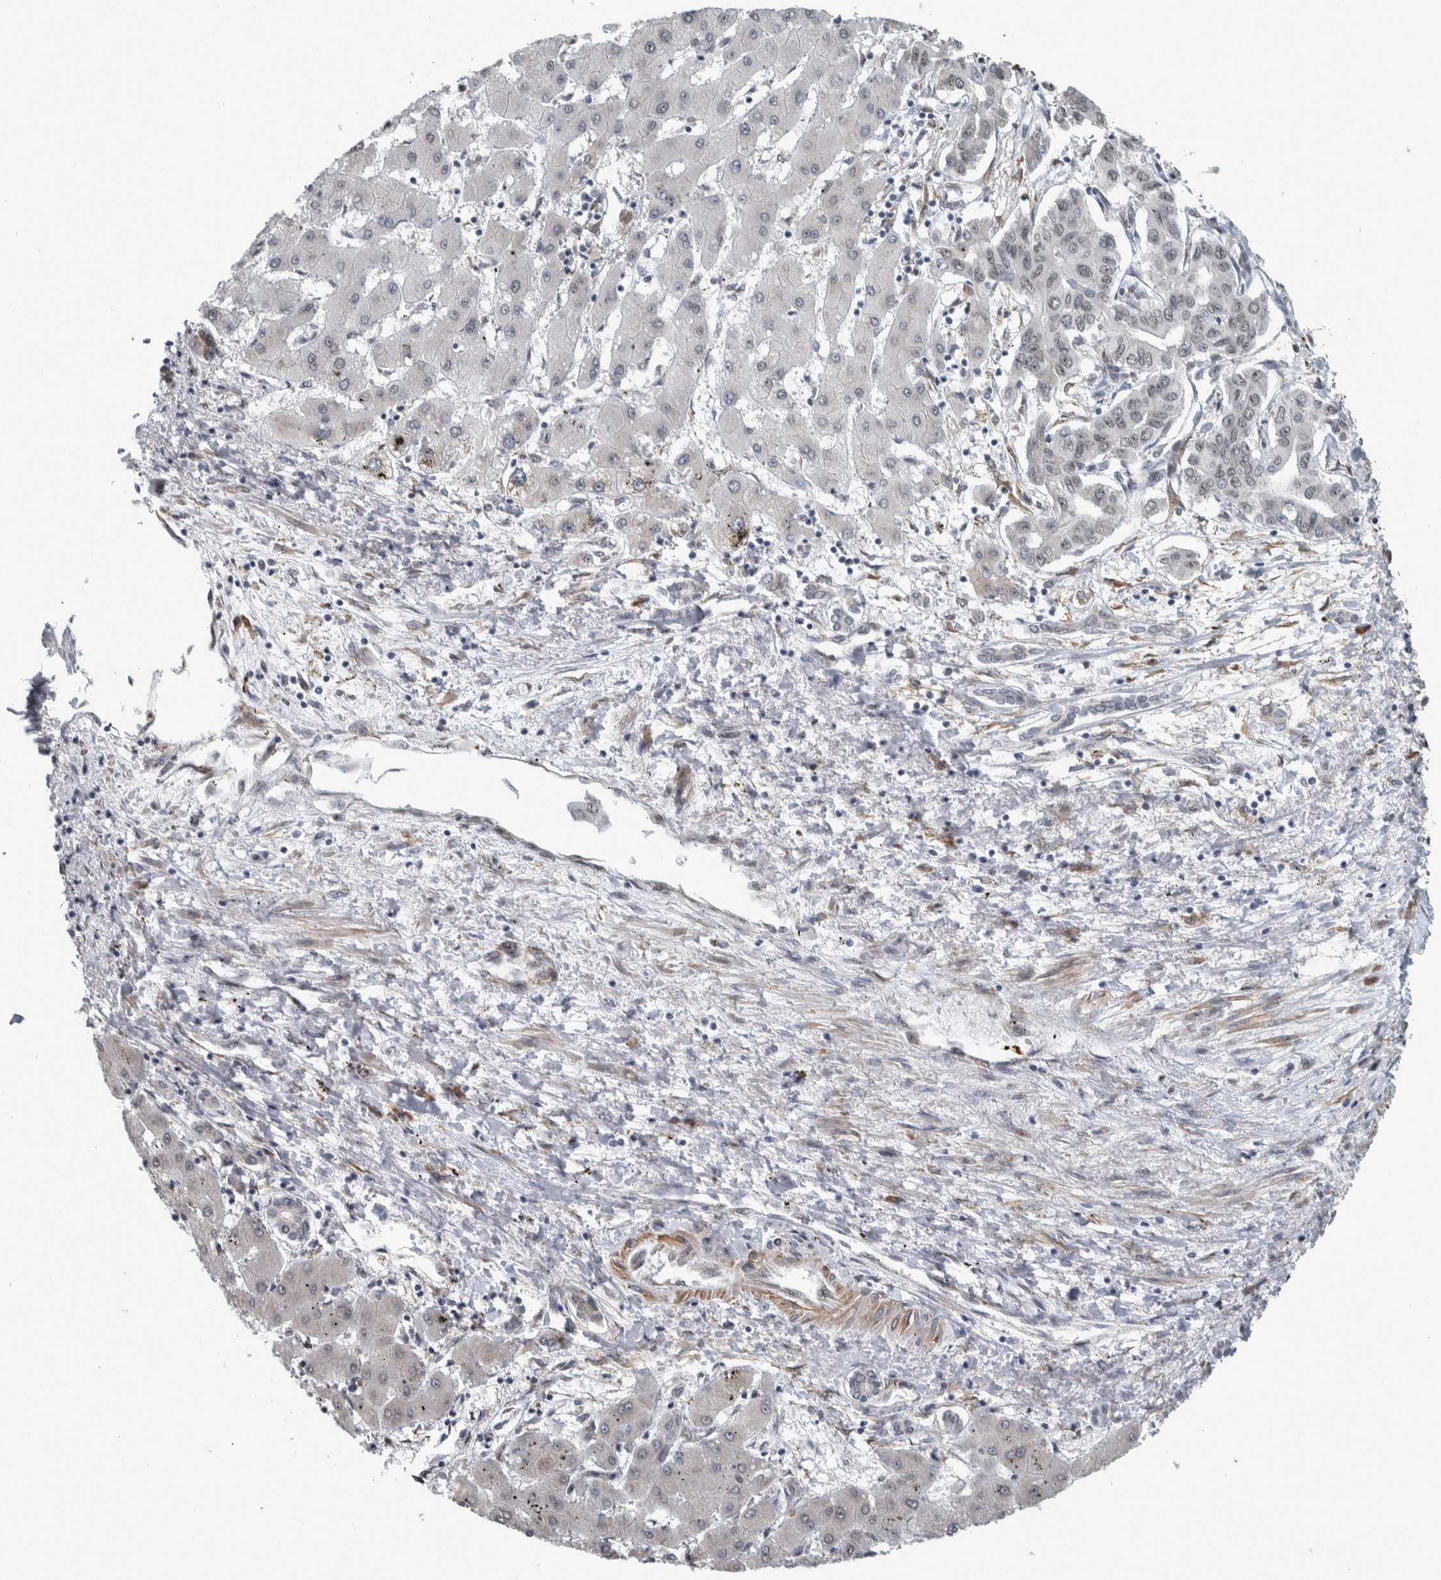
{"staining": {"intensity": "weak", "quantity": "<25%", "location": "nuclear"}, "tissue": "liver cancer", "cell_type": "Tumor cells", "image_type": "cancer", "snomed": [{"axis": "morphology", "description": "Cholangiocarcinoma"}, {"axis": "topography", "description": "Liver"}], "caption": "Image shows no significant protein expression in tumor cells of liver cancer (cholangiocarcinoma). (Stains: DAB IHC with hematoxylin counter stain, Microscopy: brightfield microscopy at high magnification).", "gene": "DDX42", "patient": {"sex": "male", "age": 59}}